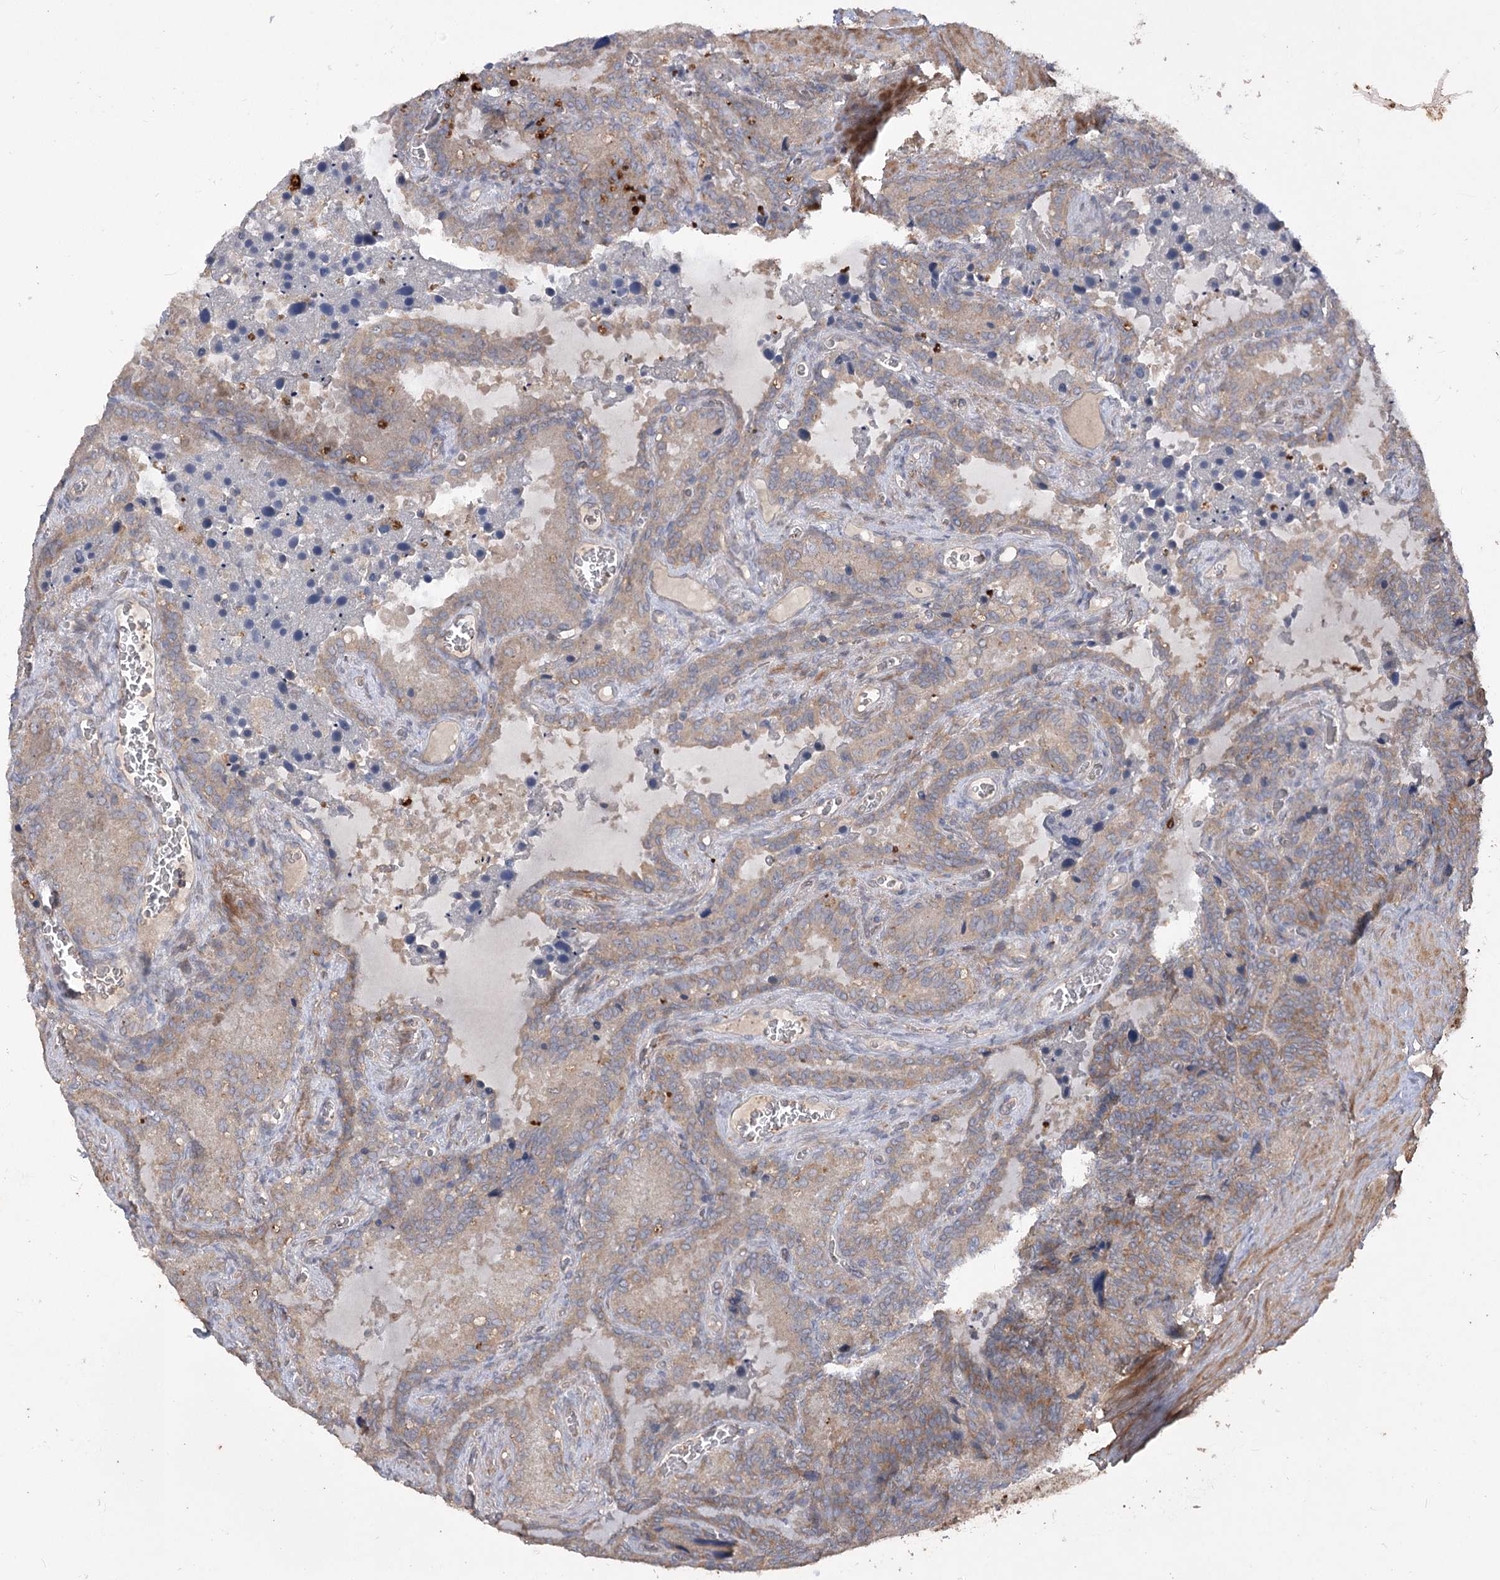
{"staining": {"intensity": "weak", "quantity": "<25%", "location": "cytoplasmic/membranous"}, "tissue": "seminal vesicle", "cell_type": "Glandular cells", "image_type": "normal", "snomed": [{"axis": "morphology", "description": "Normal tissue, NOS"}, {"axis": "topography", "description": "Seminal veicle"}], "caption": "The image exhibits no staining of glandular cells in normal seminal vesicle.", "gene": "RIN2", "patient": {"sex": "male", "age": 62}}